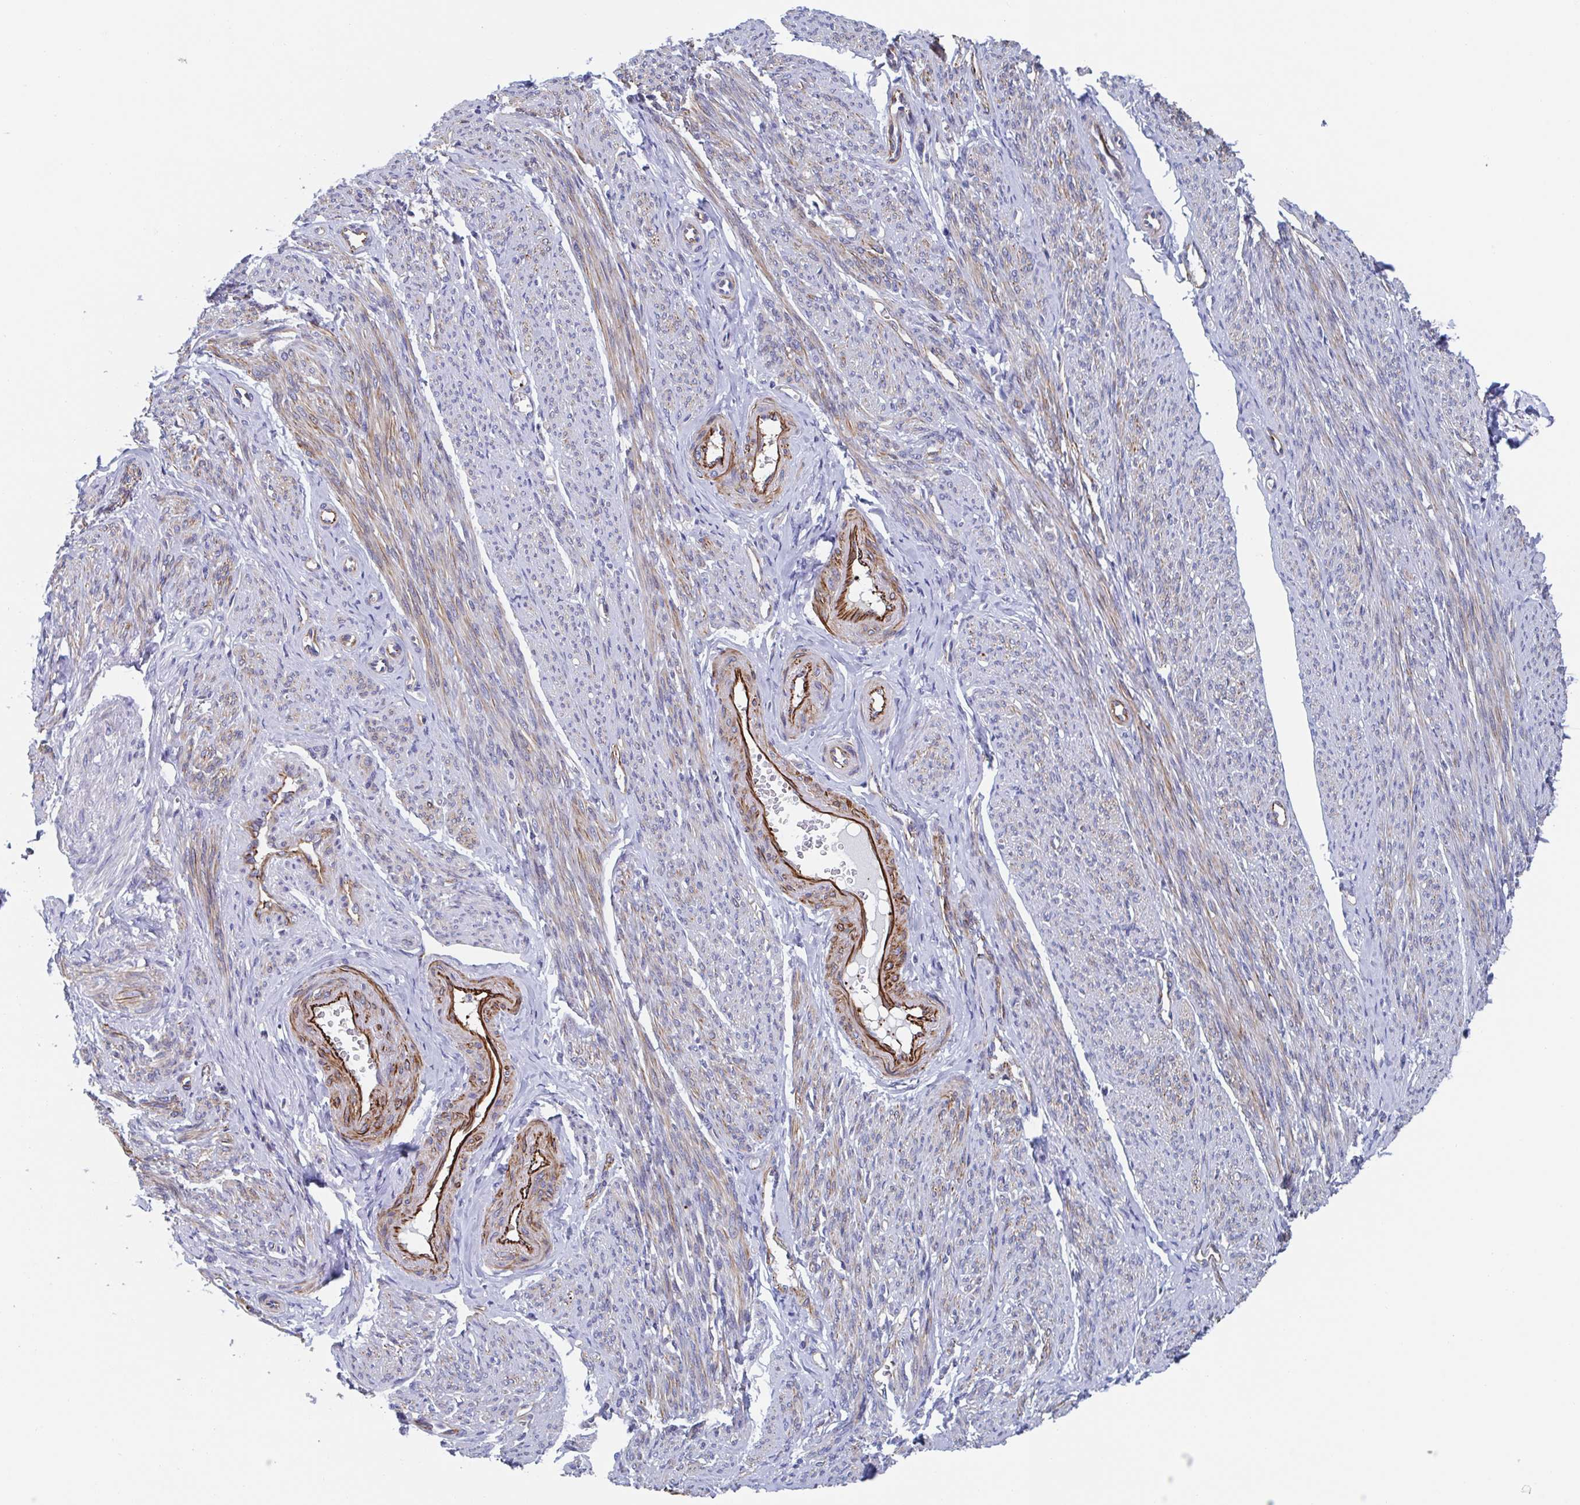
{"staining": {"intensity": "moderate", "quantity": "25%-75%", "location": "cytoplasmic/membranous"}, "tissue": "smooth muscle", "cell_type": "Smooth muscle cells", "image_type": "normal", "snomed": [{"axis": "morphology", "description": "Normal tissue, NOS"}, {"axis": "topography", "description": "Smooth muscle"}], "caption": "Immunohistochemistry of normal smooth muscle displays medium levels of moderate cytoplasmic/membranous expression in approximately 25%-75% of smooth muscle cells. The protein is shown in brown color, while the nuclei are stained blue.", "gene": "KLC3", "patient": {"sex": "female", "age": 65}}